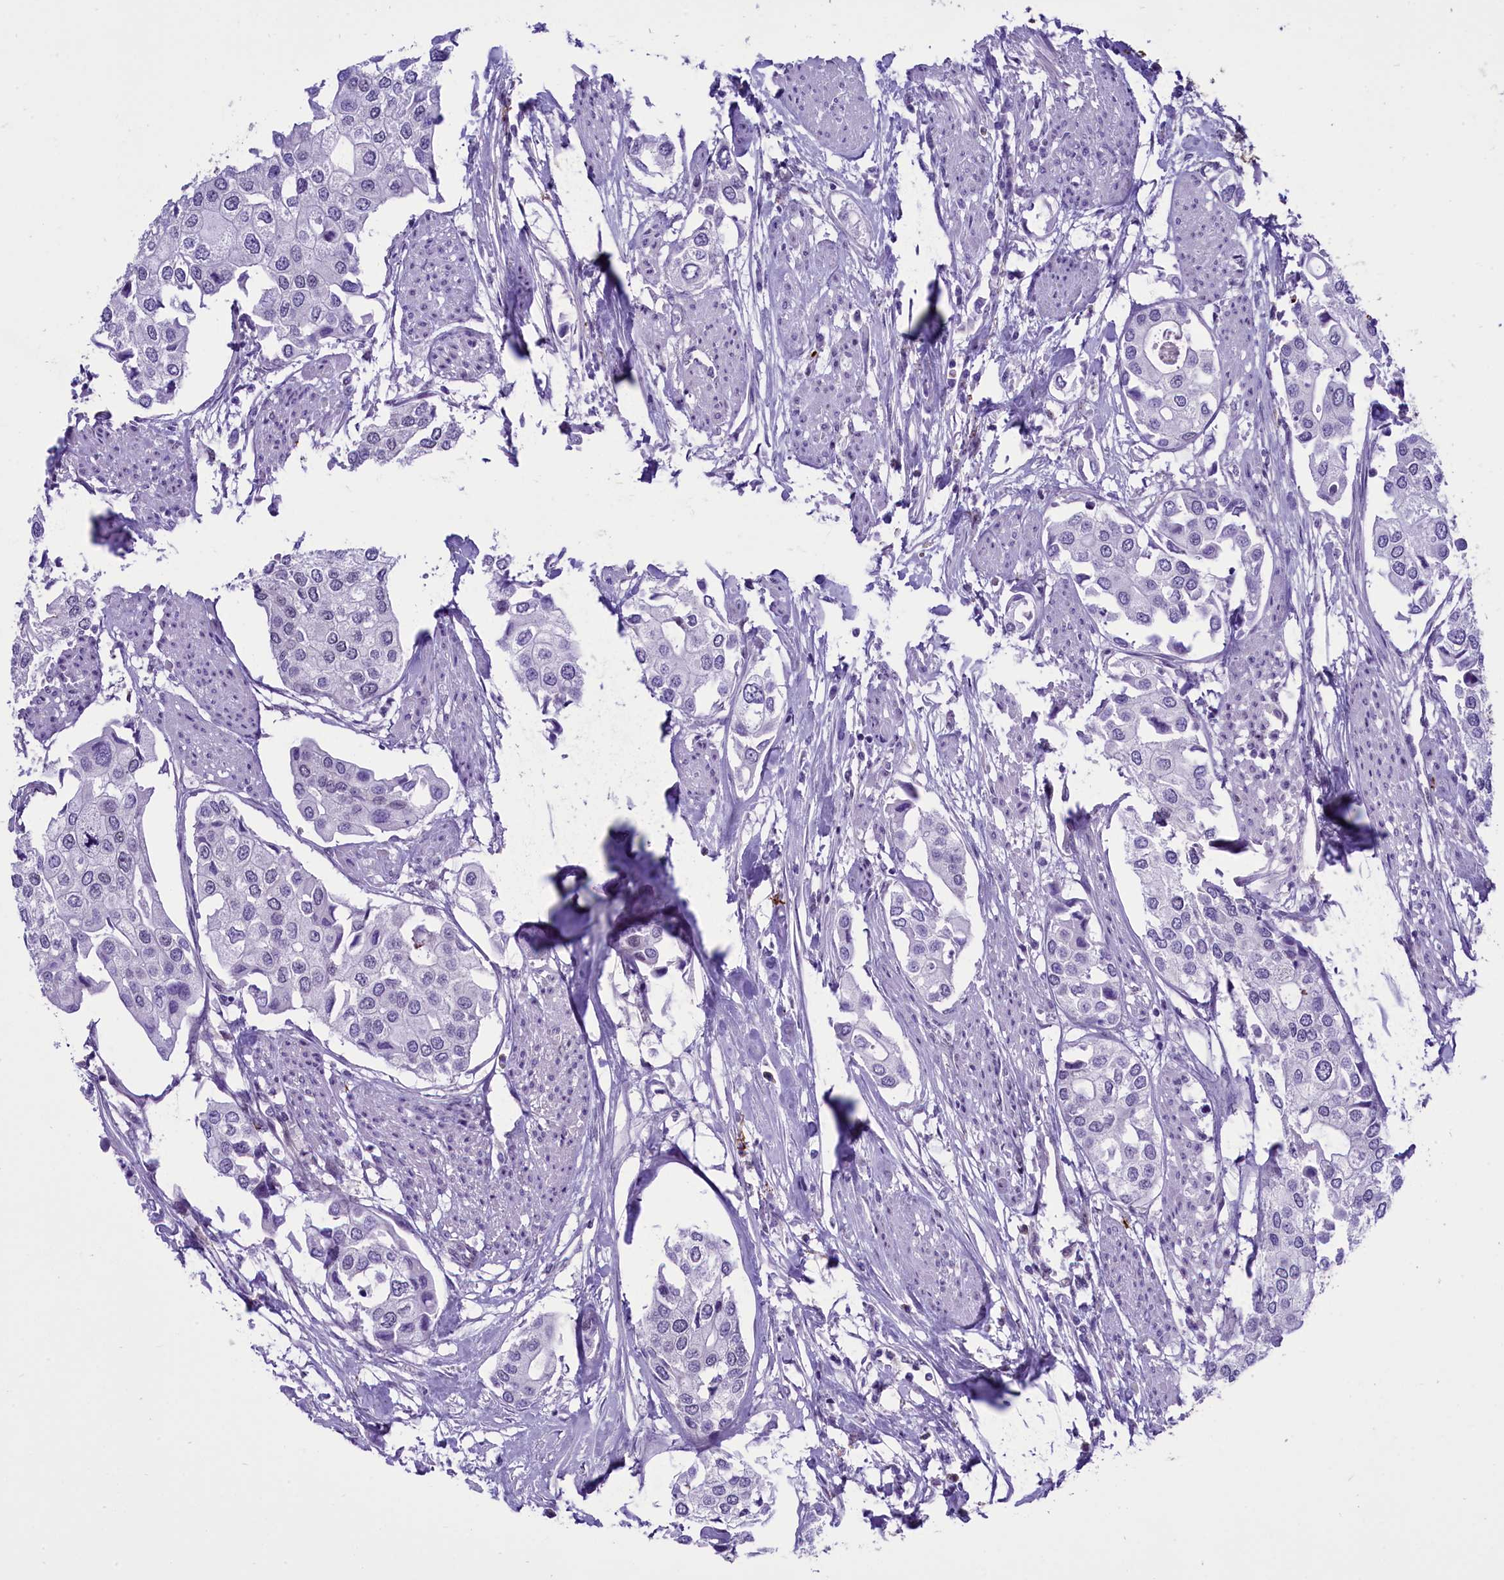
{"staining": {"intensity": "negative", "quantity": "none", "location": "none"}, "tissue": "urothelial cancer", "cell_type": "Tumor cells", "image_type": "cancer", "snomed": [{"axis": "morphology", "description": "Urothelial carcinoma, High grade"}, {"axis": "topography", "description": "Urinary bladder"}], "caption": "High-grade urothelial carcinoma stained for a protein using IHC displays no positivity tumor cells.", "gene": "RPS6KB1", "patient": {"sex": "male", "age": 64}}